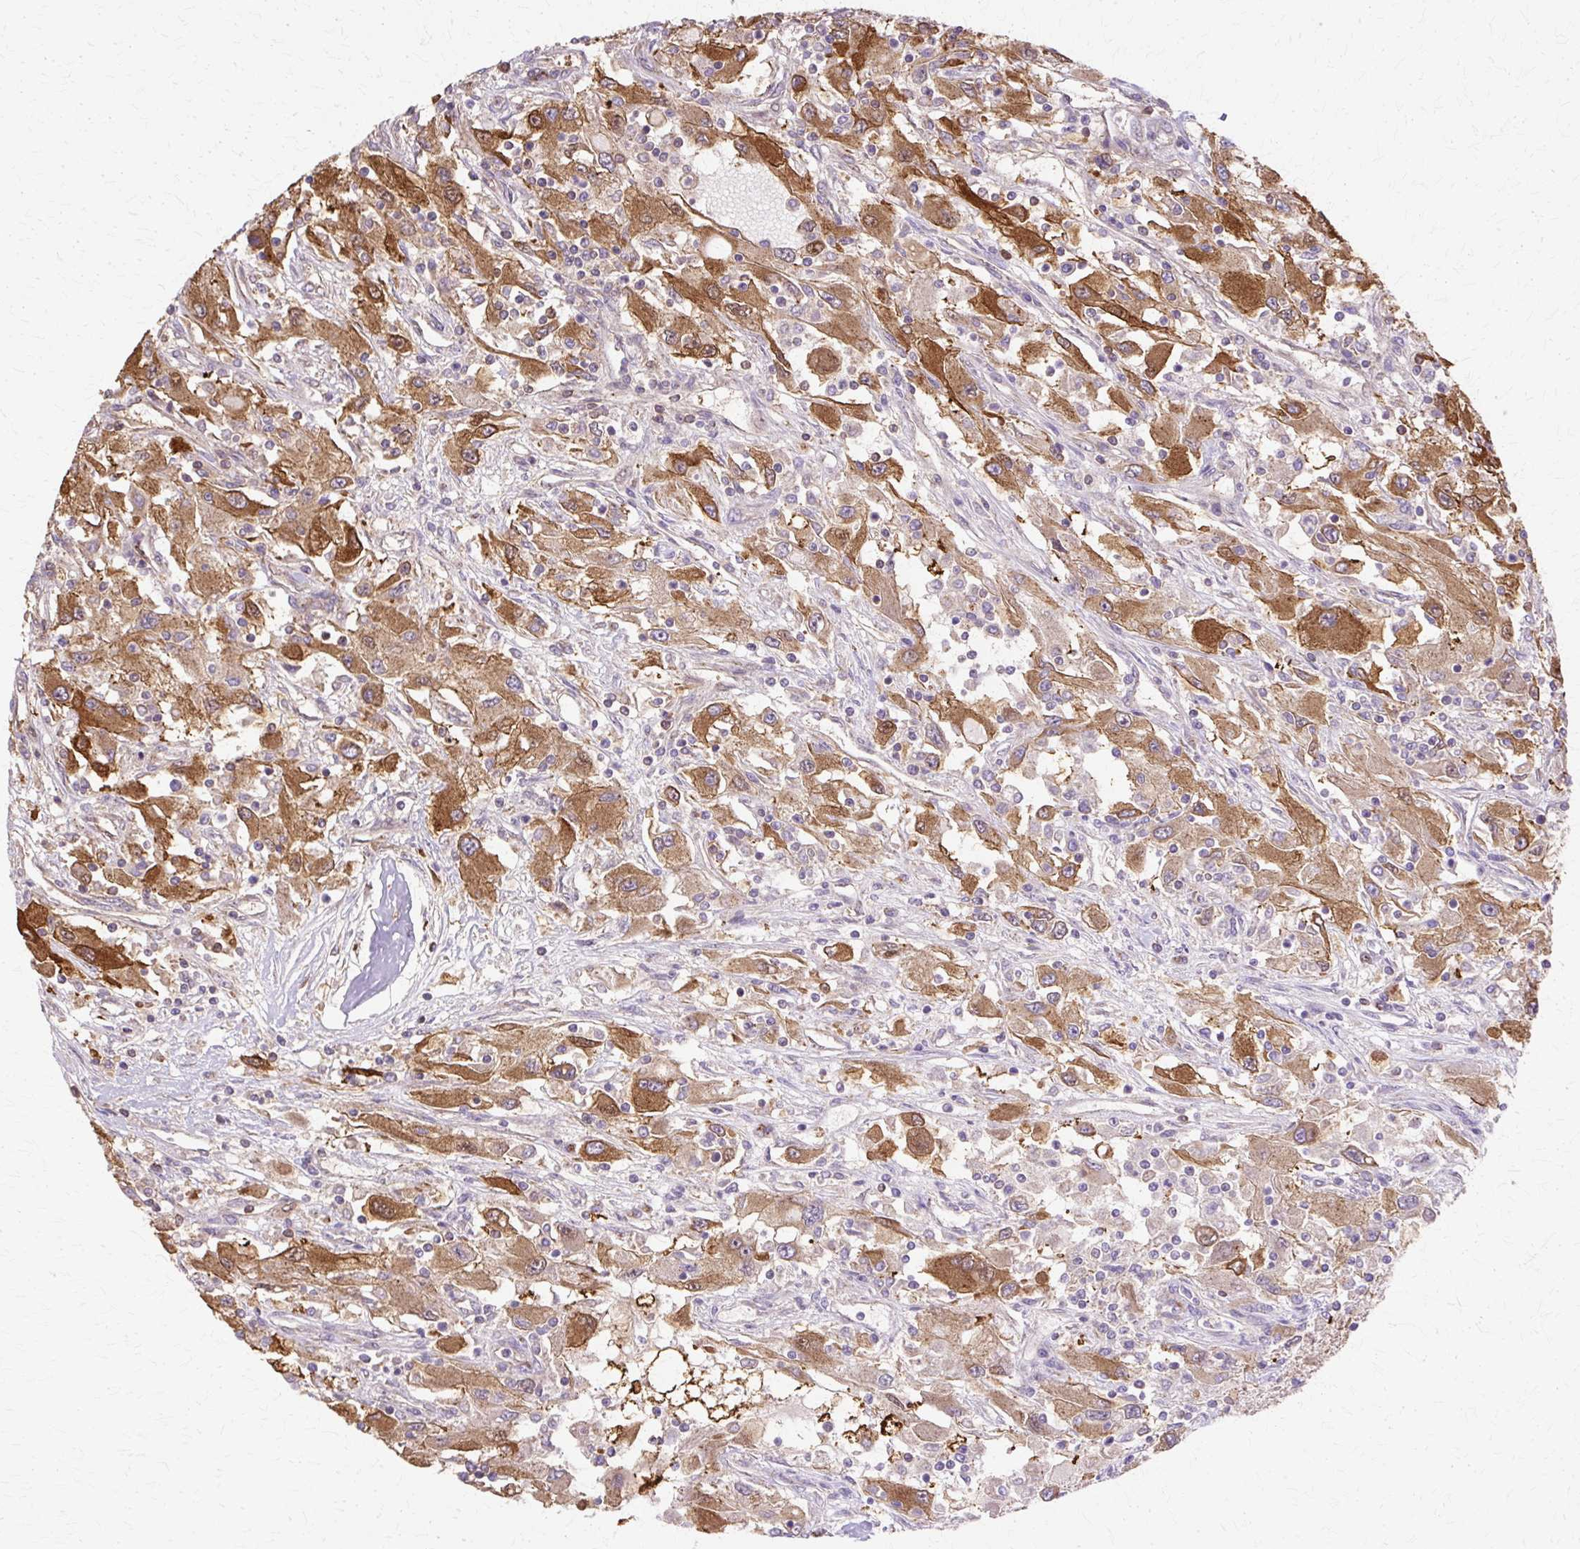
{"staining": {"intensity": "strong", "quantity": ">75%", "location": "cytoplasmic/membranous"}, "tissue": "renal cancer", "cell_type": "Tumor cells", "image_type": "cancer", "snomed": [{"axis": "morphology", "description": "Adenocarcinoma, NOS"}, {"axis": "topography", "description": "Kidney"}], "caption": "Renal cancer was stained to show a protein in brown. There is high levels of strong cytoplasmic/membranous staining in approximately >75% of tumor cells. The staining was performed using DAB to visualize the protein expression in brown, while the nuclei were stained in blue with hematoxylin (Magnification: 20x).", "gene": "COPB1", "patient": {"sex": "female", "age": 67}}